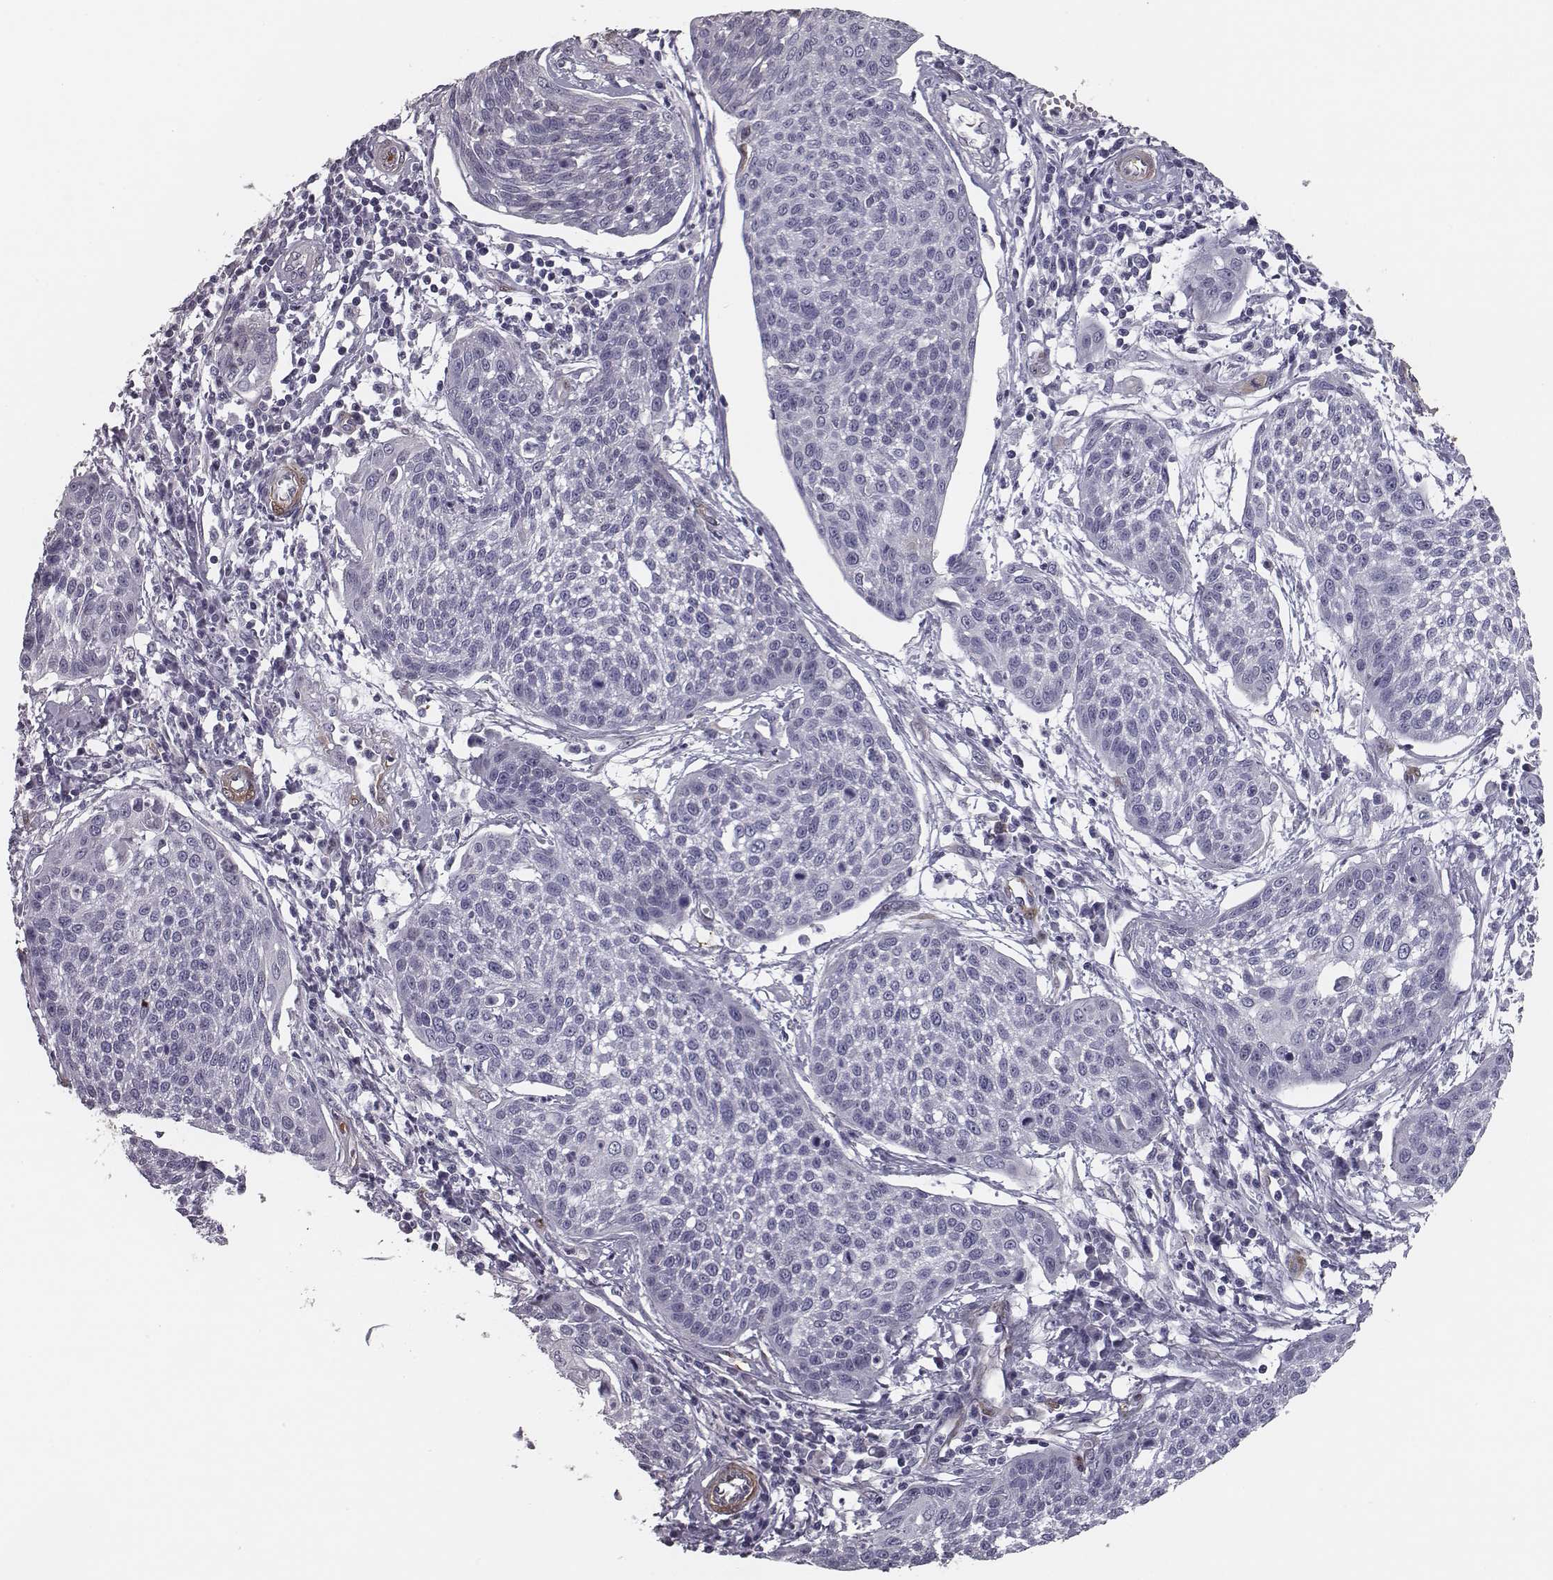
{"staining": {"intensity": "negative", "quantity": "none", "location": "none"}, "tissue": "cervical cancer", "cell_type": "Tumor cells", "image_type": "cancer", "snomed": [{"axis": "morphology", "description": "Squamous cell carcinoma, NOS"}, {"axis": "topography", "description": "Cervix"}], "caption": "Tumor cells are negative for protein expression in human cervical squamous cell carcinoma. Nuclei are stained in blue.", "gene": "ISYNA1", "patient": {"sex": "female", "age": 34}}